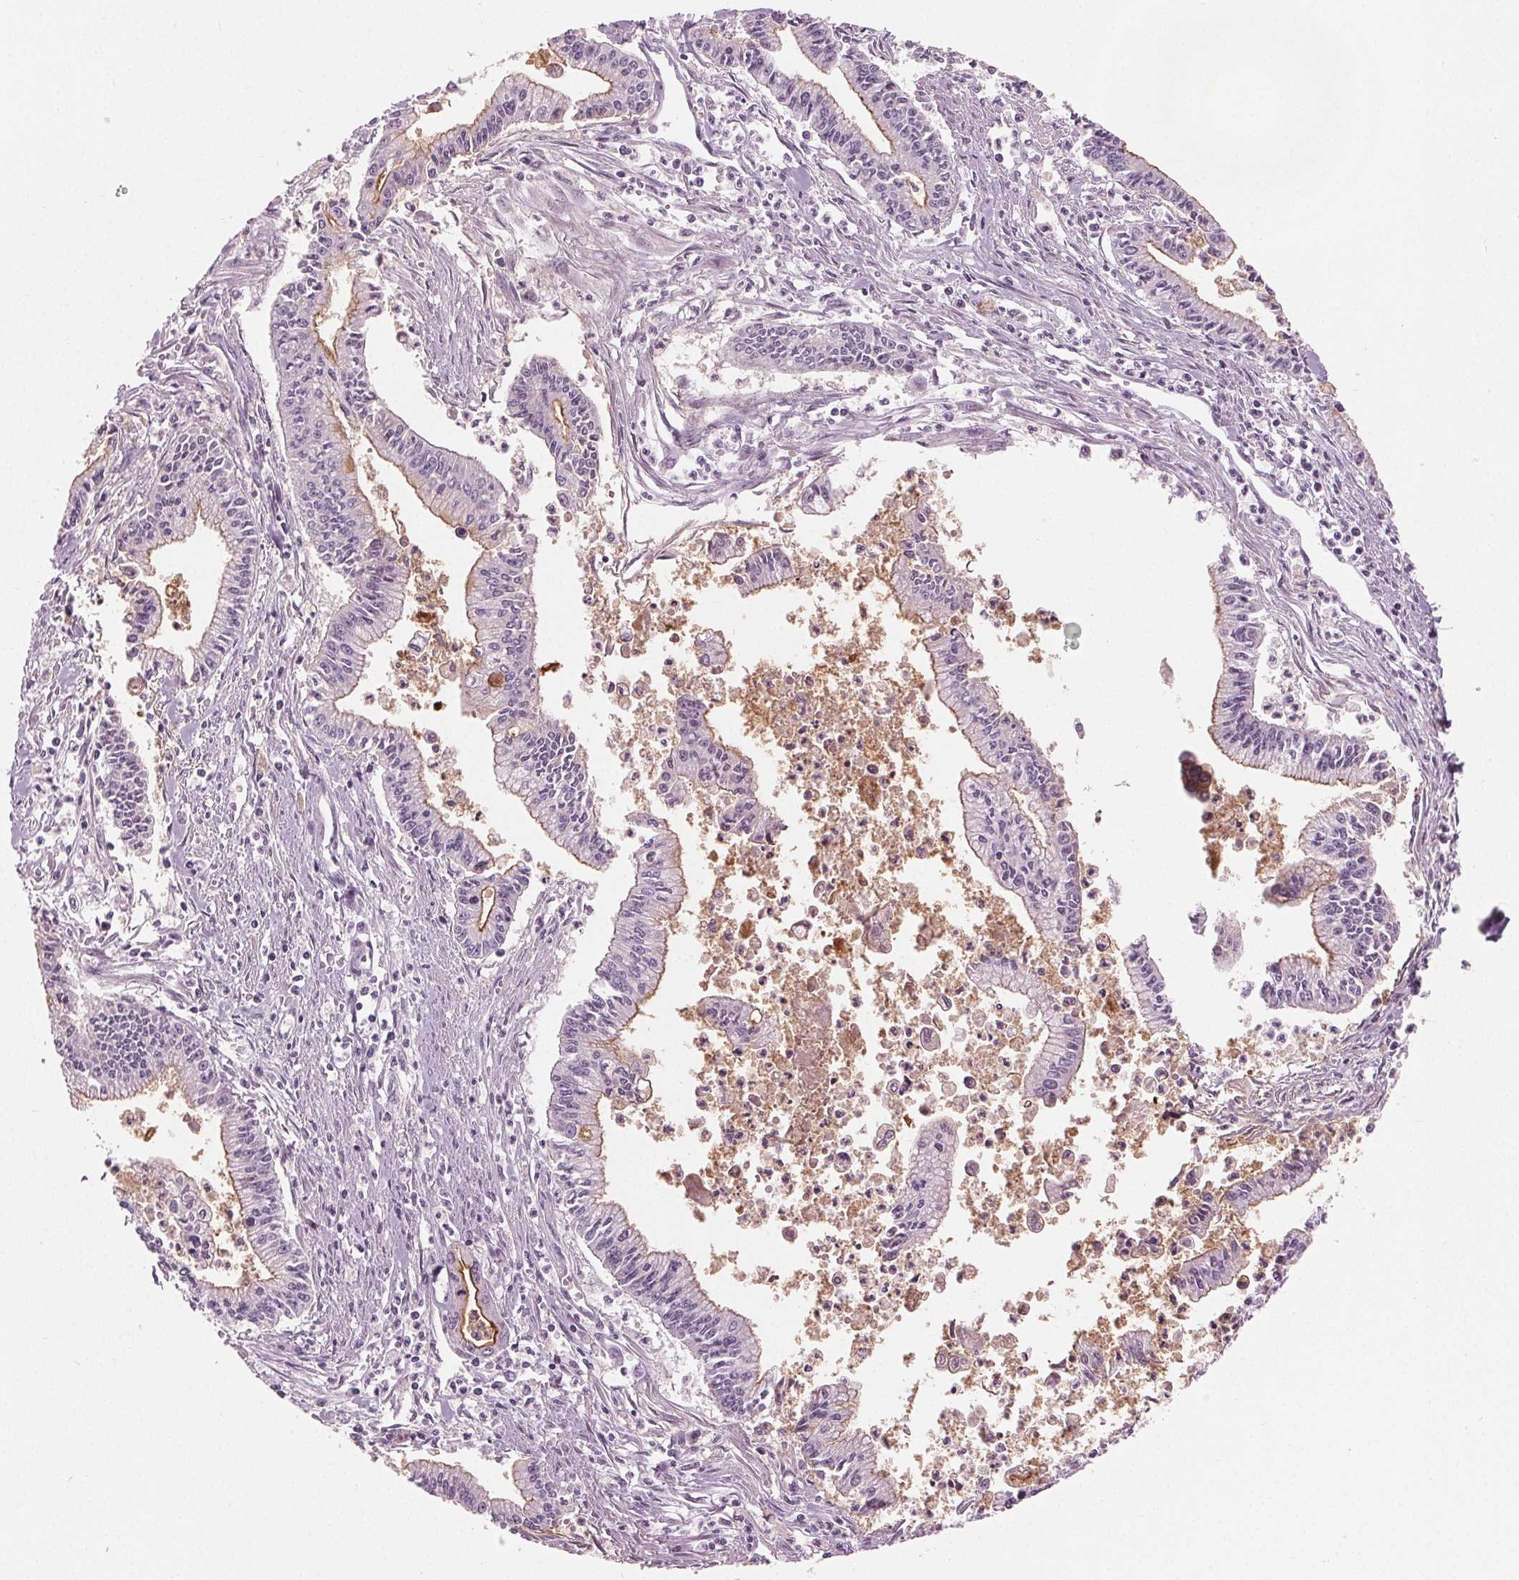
{"staining": {"intensity": "moderate", "quantity": "<25%", "location": "cytoplasmic/membranous"}, "tissue": "pancreatic cancer", "cell_type": "Tumor cells", "image_type": "cancer", "snomed": [{"axis": "morphology", "description": "Adenocarcinoma, NOS"}, {"axis": "topography", "description": "Pancreas"}], "caption": "Tumor cells display low levels of moderate cytoplasmic/membranous expression in about <25% of cells in human pancreatic cancer (adenocarcinoma). Using DAB (brown) and hematoxylin (blue) stains, captured at high magnification using brightfield microscopy.", "gene": "PRAP1", "patient": {"sex": "female", "age": 65}}